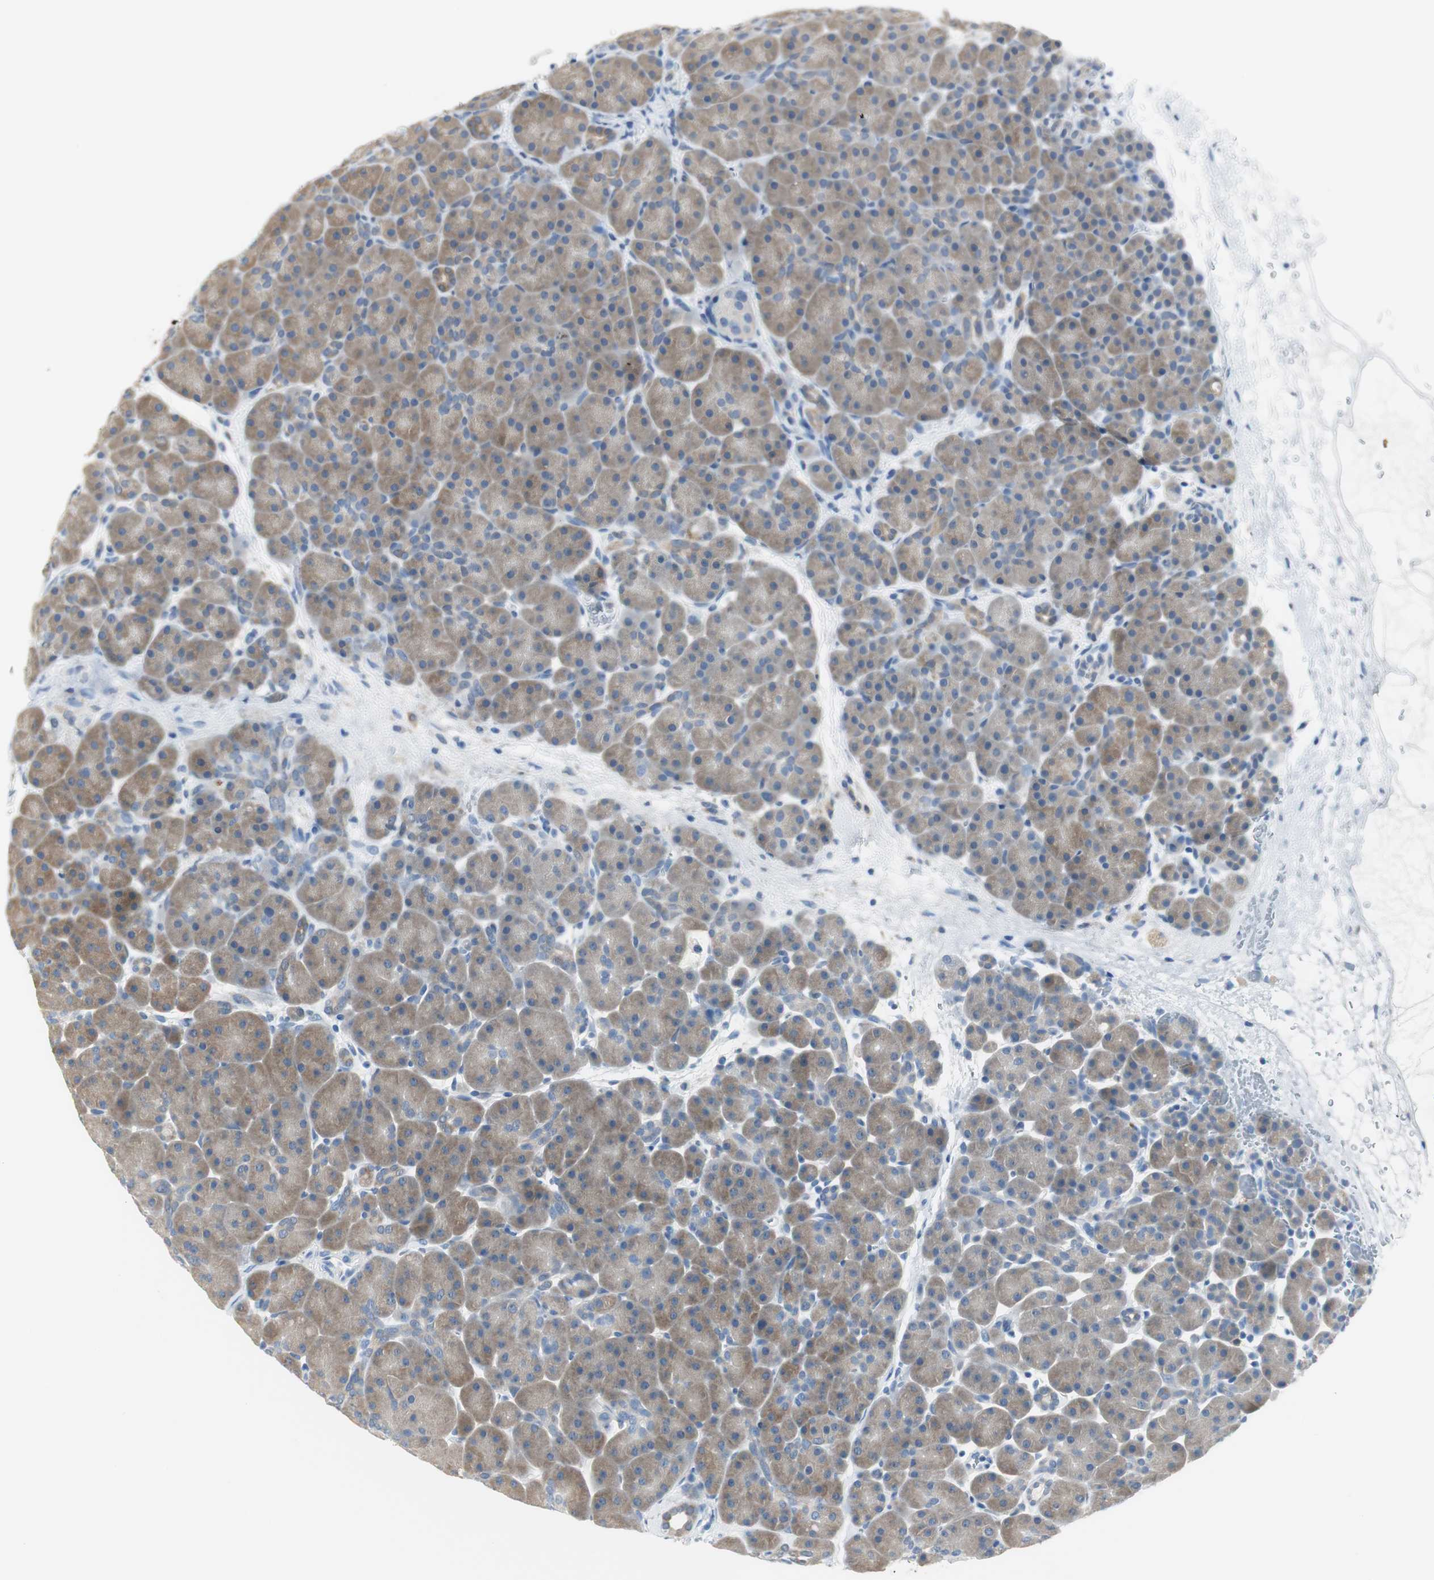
{"staining": {"intensity": "moderate", "quantity": ">75%", "location": "cytoplasmic/membranous"}, "tissue": "pancreas", "cell_type": "Exocrine glandular cells", "image_type": "normal", "snomed": [{"axis": "morphology", "description": "Normal tissue, NOS"}, {"axis": "topography", "description": "Pancreas"}], "caption": "Immunohistochemical staining of unremarkable pancreas displays moderate cytoplasmic/membranous protein expression in about >75% of exocrine glandular cells.", "gene": "FBP1", "patient": {"sex": "male", "age": 66}}